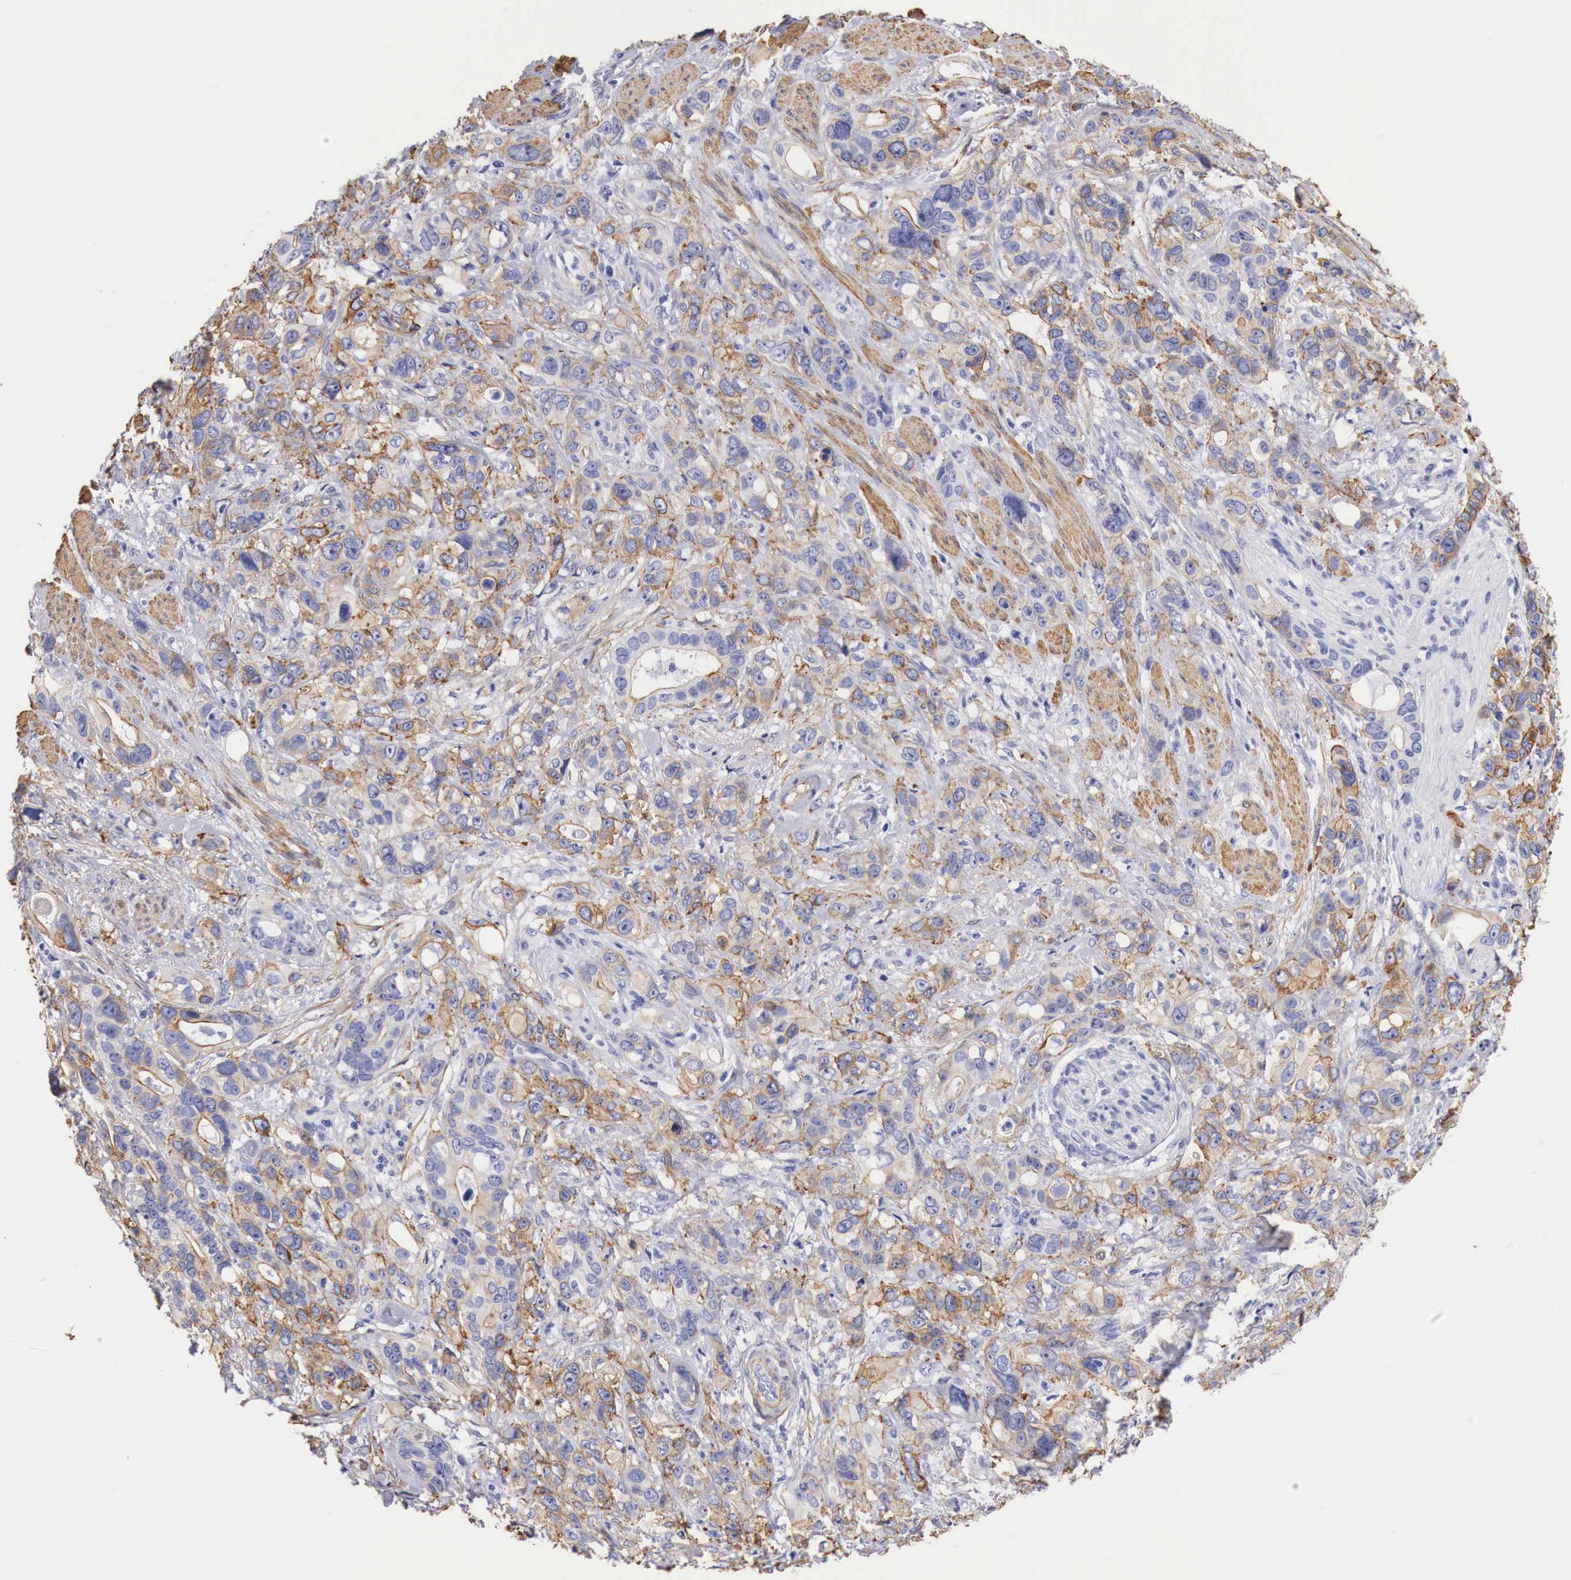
{"staining": {"intensity": "moderate", "quantity": "25%-75%", "location": "cytoplasmic/membranous"}, "tissue": "stomach cancer", "cell_type": "Tumor cells", "image_type": "cancer", "snomed": [{"axis": "morphology", "description": "Adenocarcinoma, NOS"}, {"axis": "topography", "description": "Stomach, upper"}], "caption": "The immunohistochemical stain shows moderate cytoplasmic/membranous expression in tumor cells of stomach cancer tissue.", "gene": "TPM1", "patient": {"sex": "male", "age": 47}}